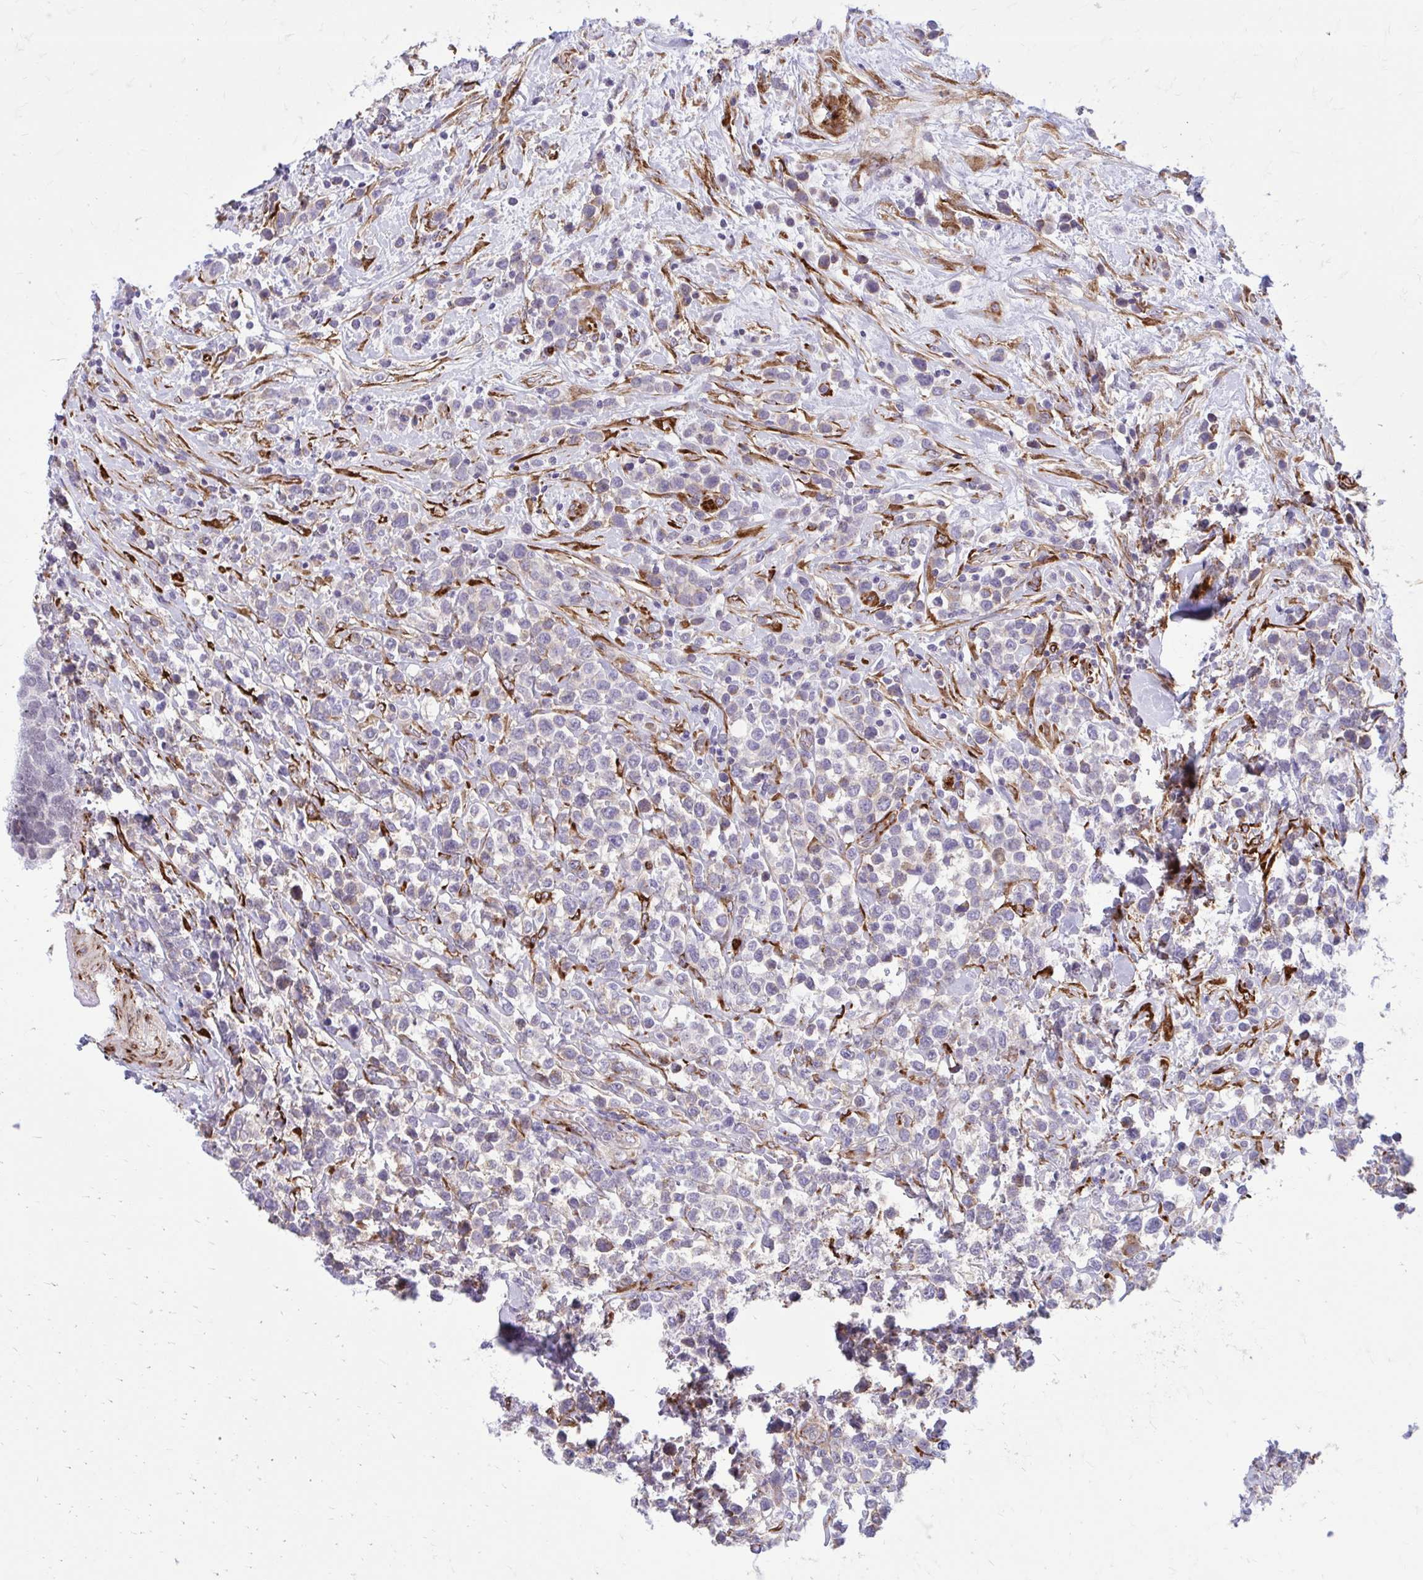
{"staining": {"intensity": "weak", "quantity": "<25%", "location": "cytoplasmic/membranous"}, "tissue": "lymphoma", "cell_type": "Tumor cells", "image_type": "cancer", "snomed": [{"axis": "morphology", "description": "Malignant lymphoma, non-Hodgkin's type, High grade"}, {"axis": "topography", "description": "Soft tissue"}], "caption": "High-grade malignant lymphoma, non-Hodgkin's type was stained to show a protein in brown. There is no significant staining in tumor cells. (DAB IHC, high magnification).", "gene": "BEND5", "patient": {"sex": "female", "age": 56}}